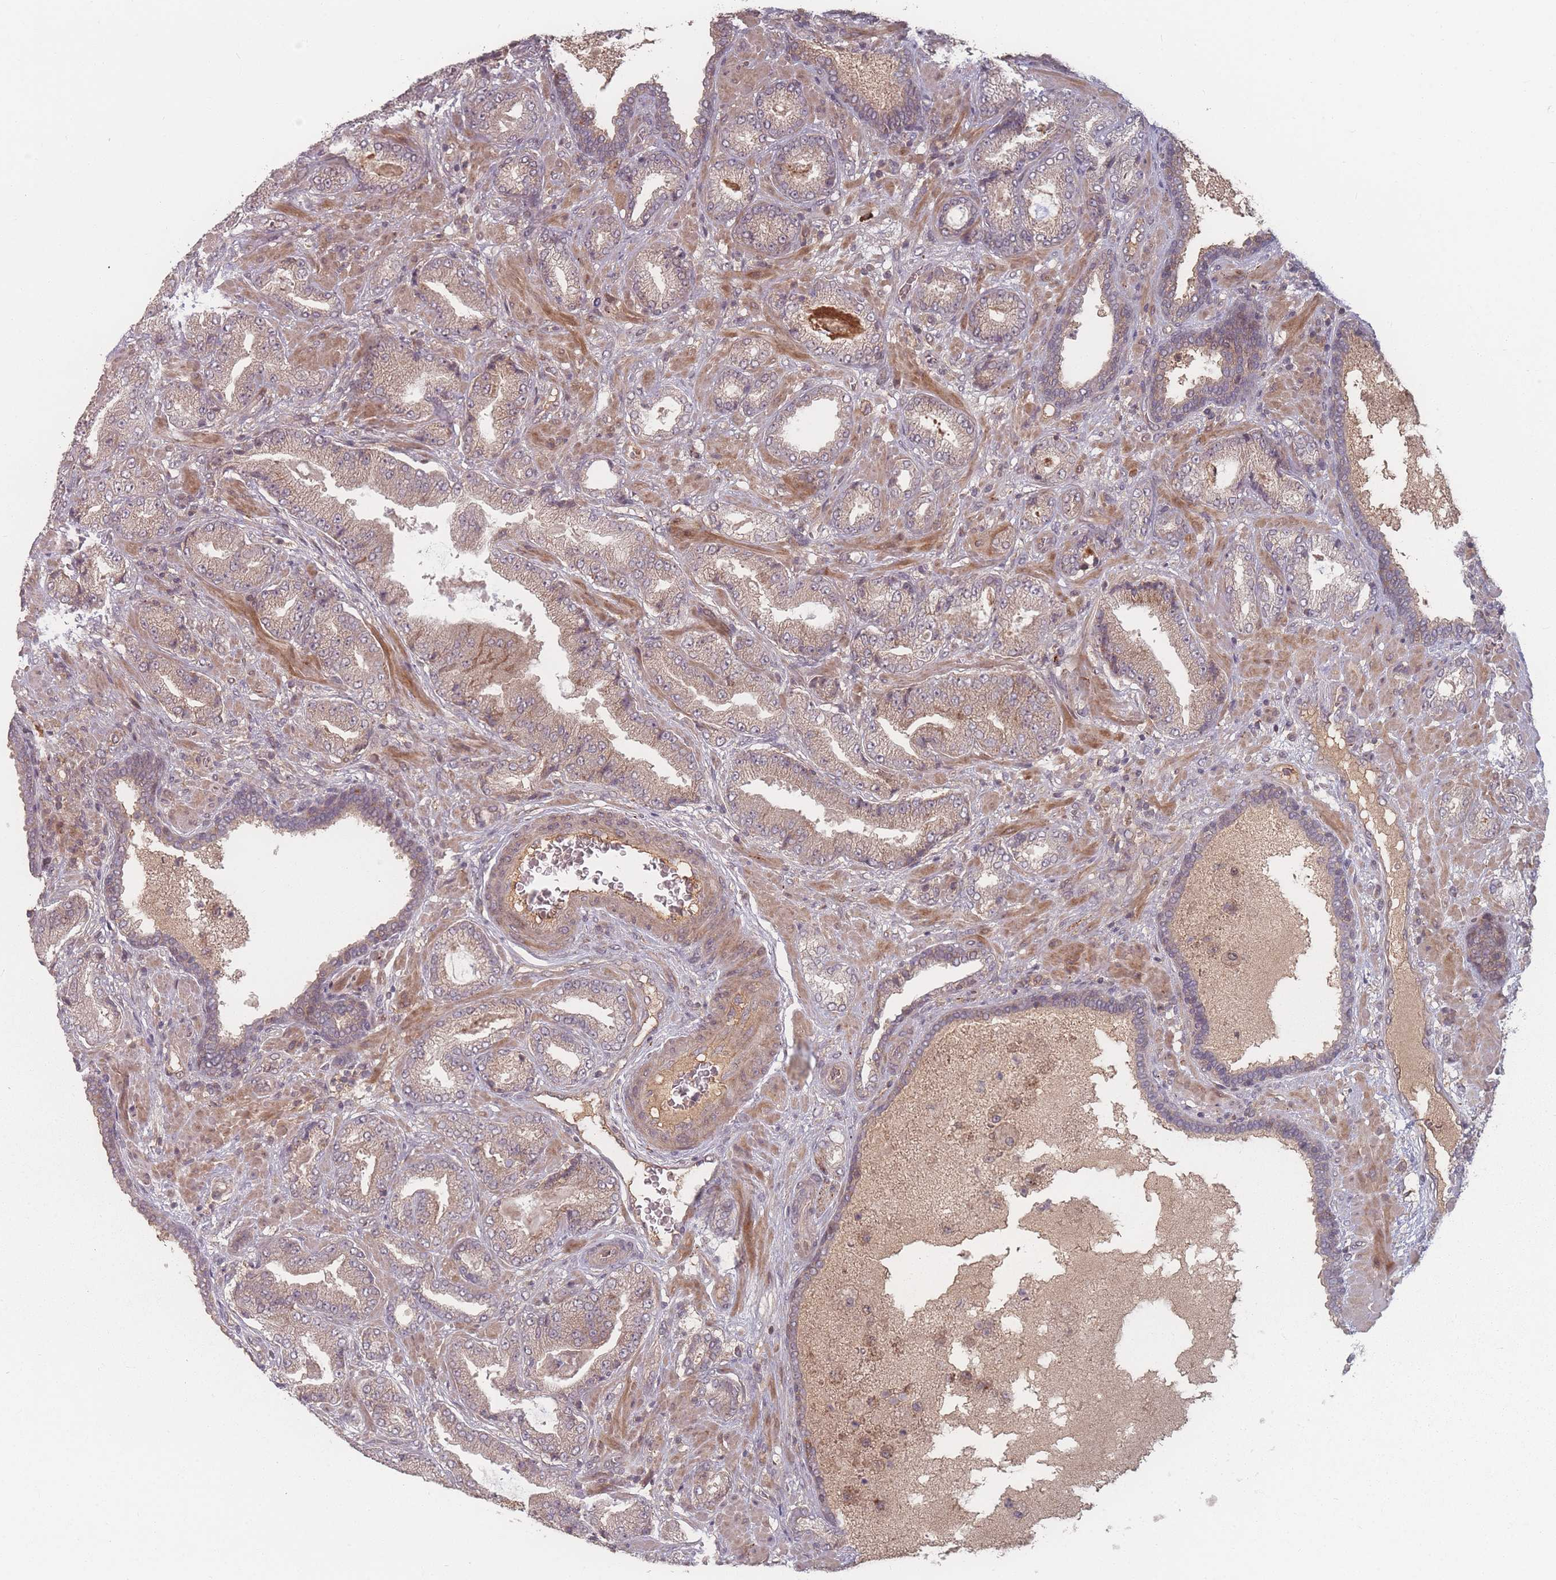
{"staining": {"intensity": "weak", "quantity": "25%-75%", "location": "cytoplasmic/membranous"}, "tissue": "prostate cancer", "cell_type": "Tumor cells", "image_type": "cancer", "snomed": [{"axis": "morphology", "description": "Adenocarcinoma, High grade"}, {"axis": "topography", "description": "Prostate"}], "caption": "This histopathology image shows immunohistochemistry staining of adenocarcinoma (high-grade) (prostate), with low weak cytoplasmic/membranous expression in approximately 25%-75% of tumor cells.", "gene": "HAGH", "patient": {"sex": "male", "age": 68}}